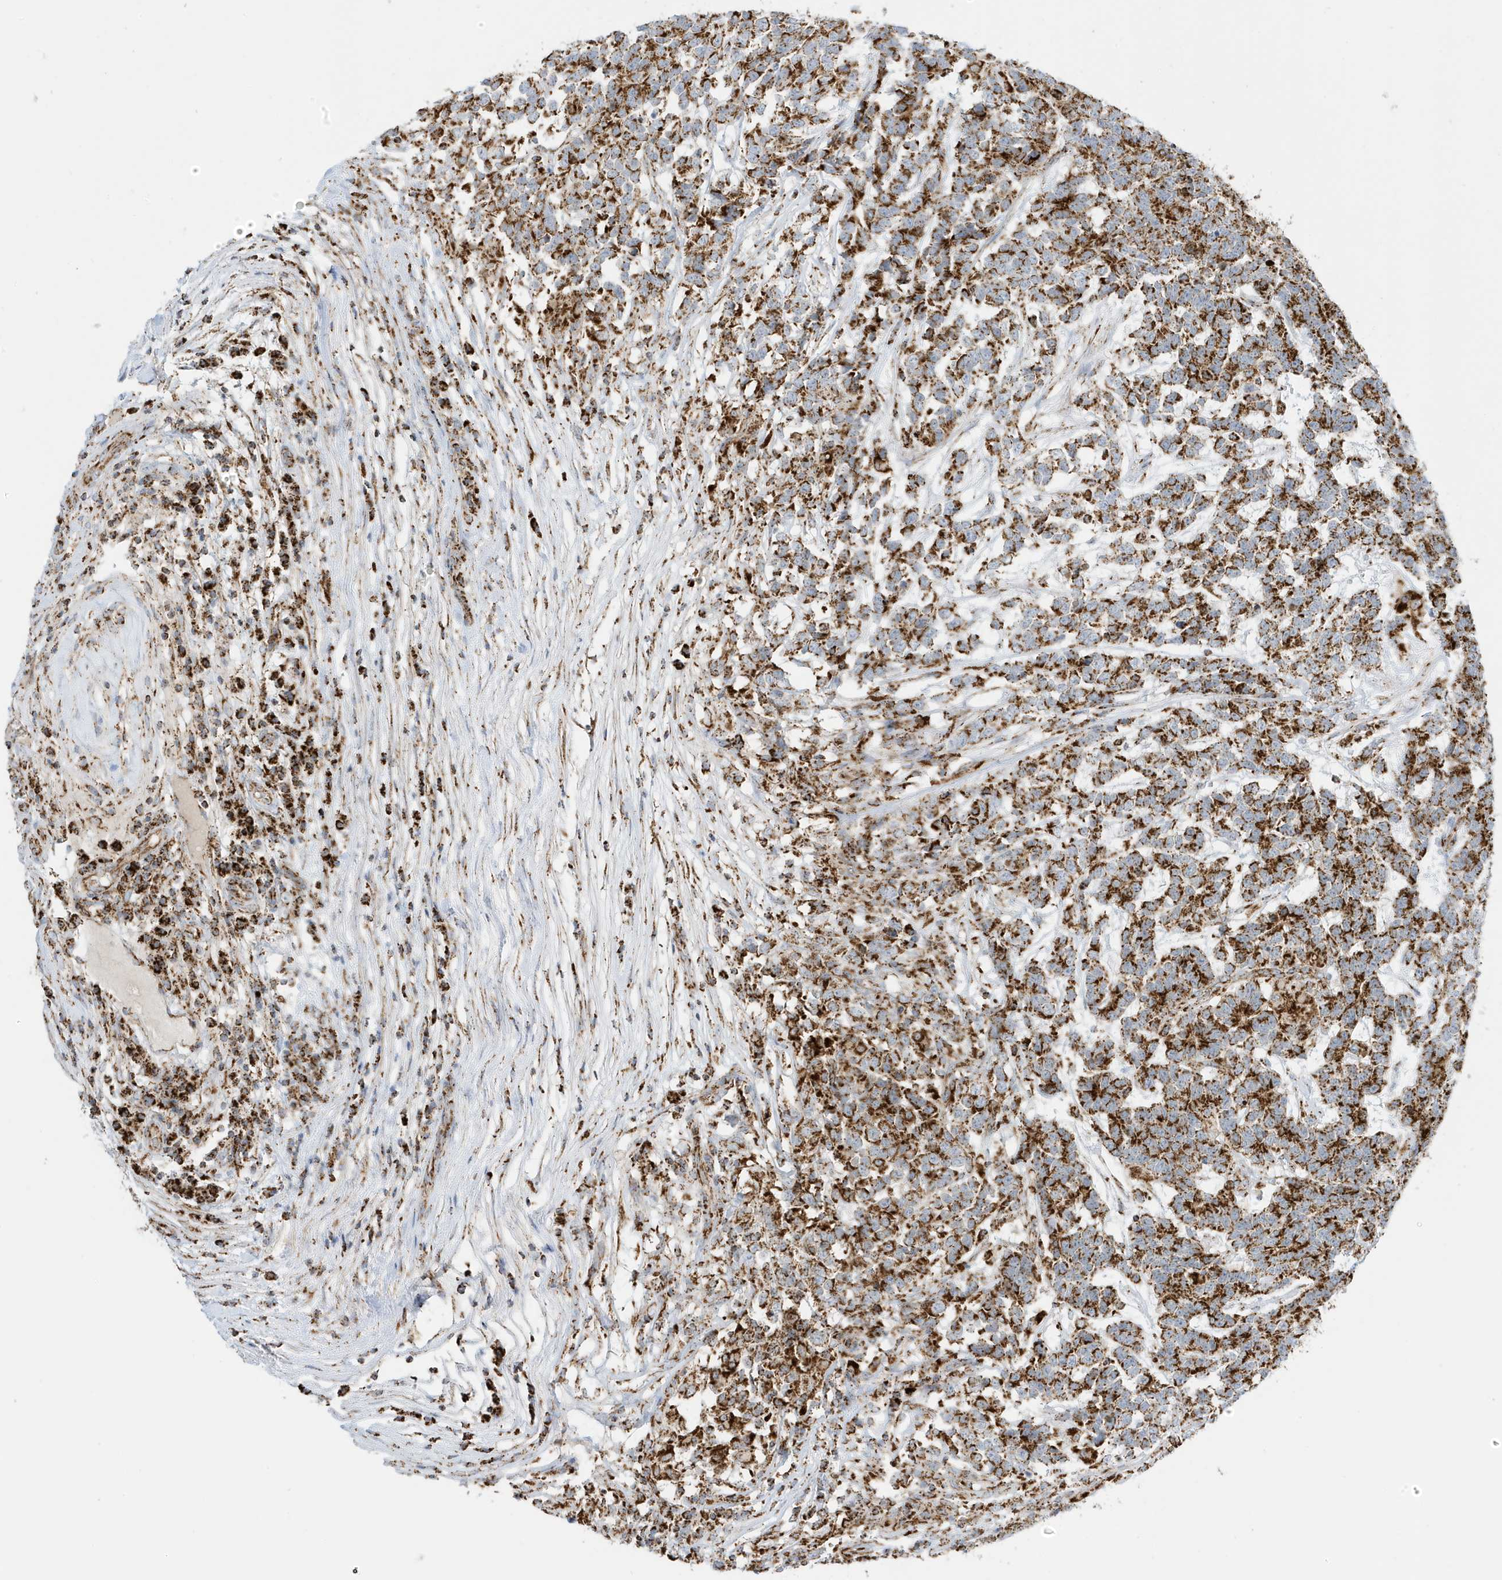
{"staining": {"intensity": "strong", "quantity": ">75%", "location": "cytoplasmic/membranous"}, "tissue": "testis cancer", "cell_type": "Tumor cells", "image_type": "cancer", "snomed": [{"axis": "morphology", "description": "Carcinoma, Embryonal, NOS"}, {"axis": "topography", "description": "Testis"}], "caption": "Brown immunohistochemical staining in testis embryonal carcinoma exhibits strong cytoplasmic/membranous expression in about >75% of tumor cells.", "gene": "ATP5ME", "patient": {"sex": "male", "age": 26}}